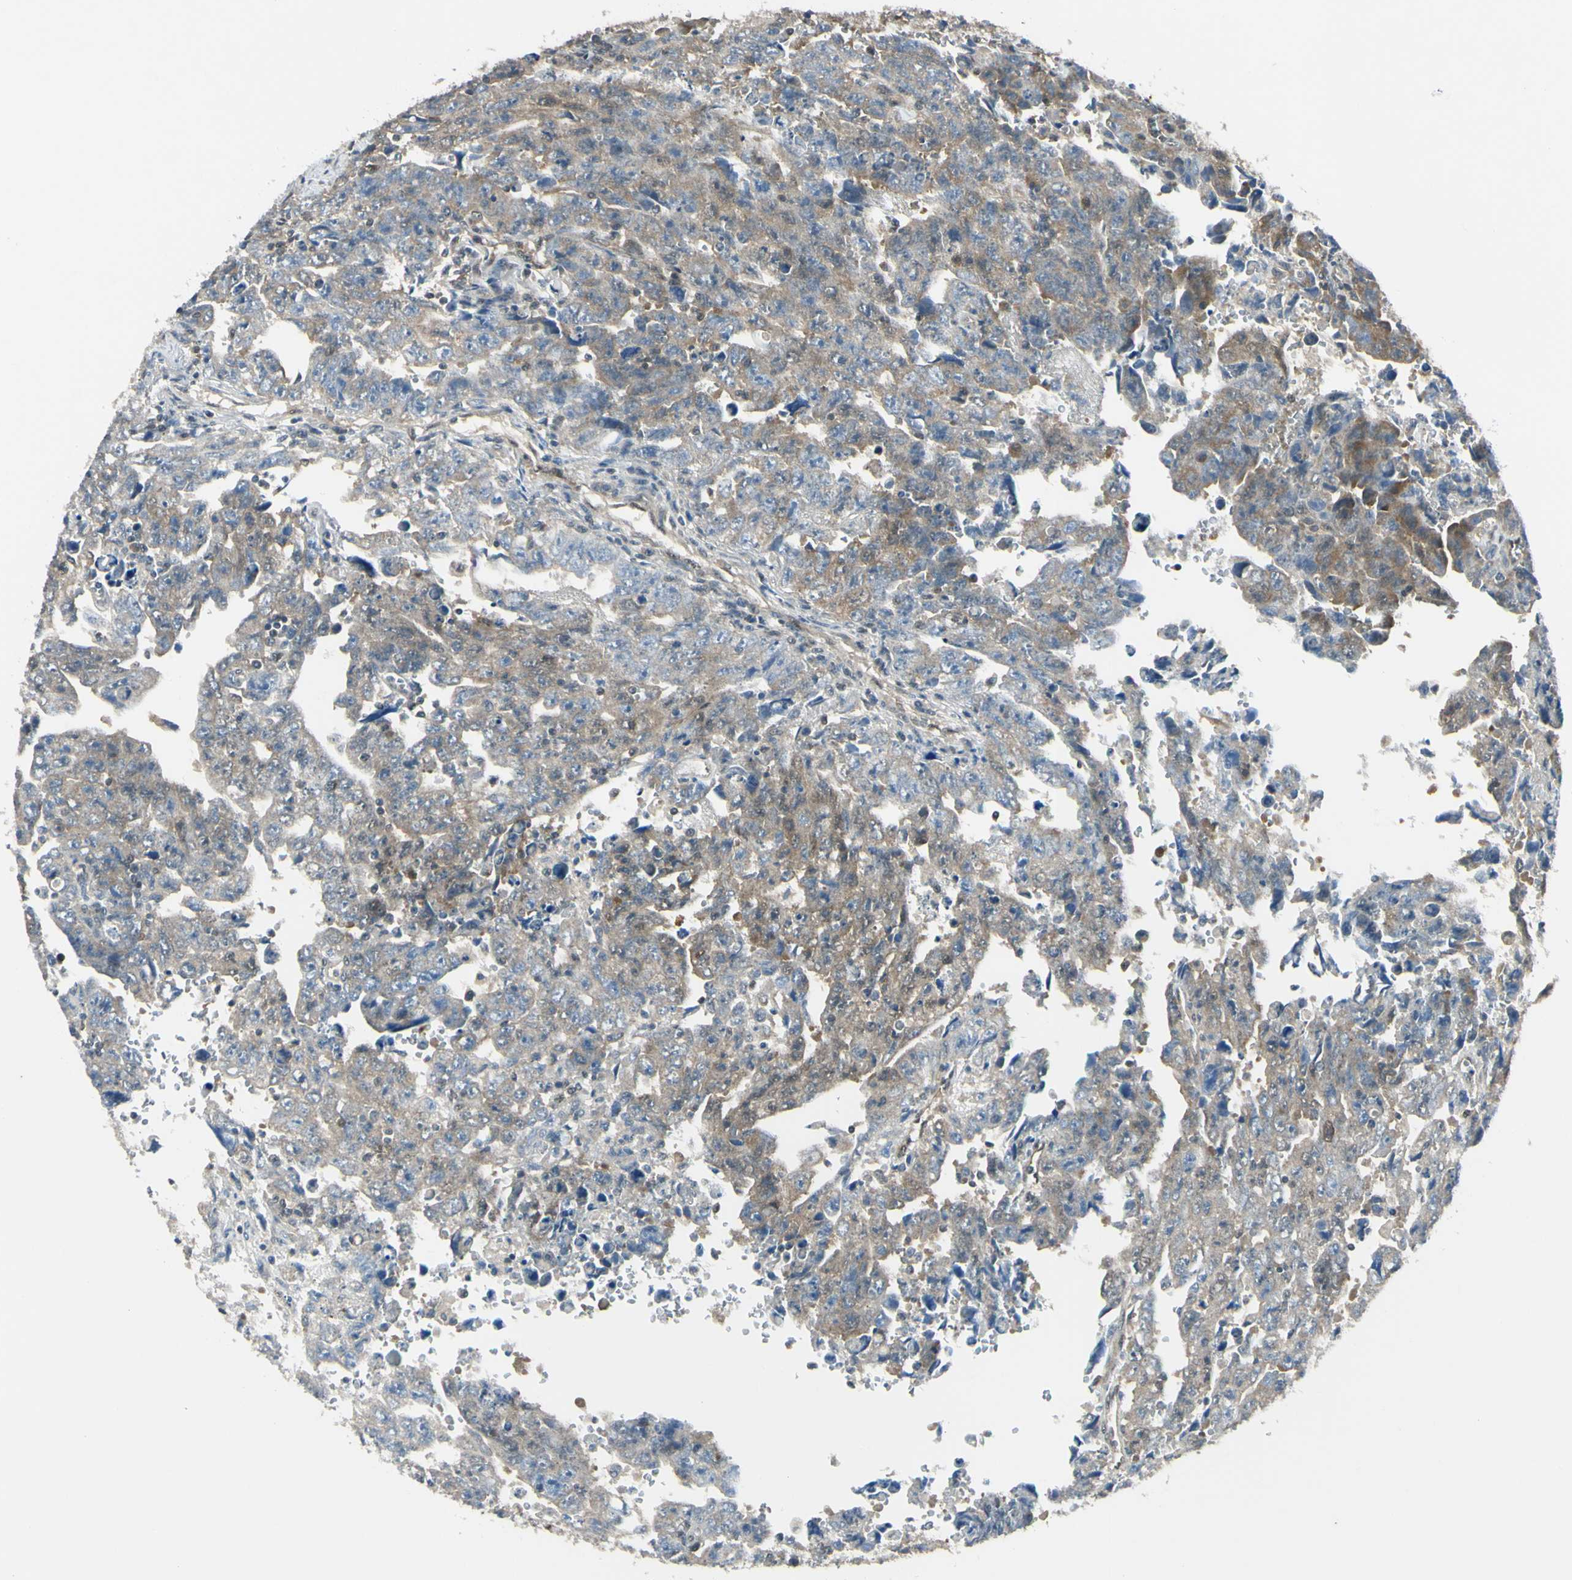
{"staining": {"intensity": "moderate", "quantity": ">75%", "location": "cytoplasmic/membranous"}, "tissue": "testis cancer", "cell_type": "Tumor cells", "image_type": "cancer", "snomed": [{"axis": "morphology", "description": "Carcinoma, Embryonal, NOS"}, {"axis": "topography", "description": "Testis"}], "caption": "Brown immunohistochemical staining in human testis embryonal carcinoma shows moderate cytoplasmic/membranous positivity in approximately >75% of tumor cells.", "gene": "PSMD5", "patient": {"sex": "male", "age": 28}}